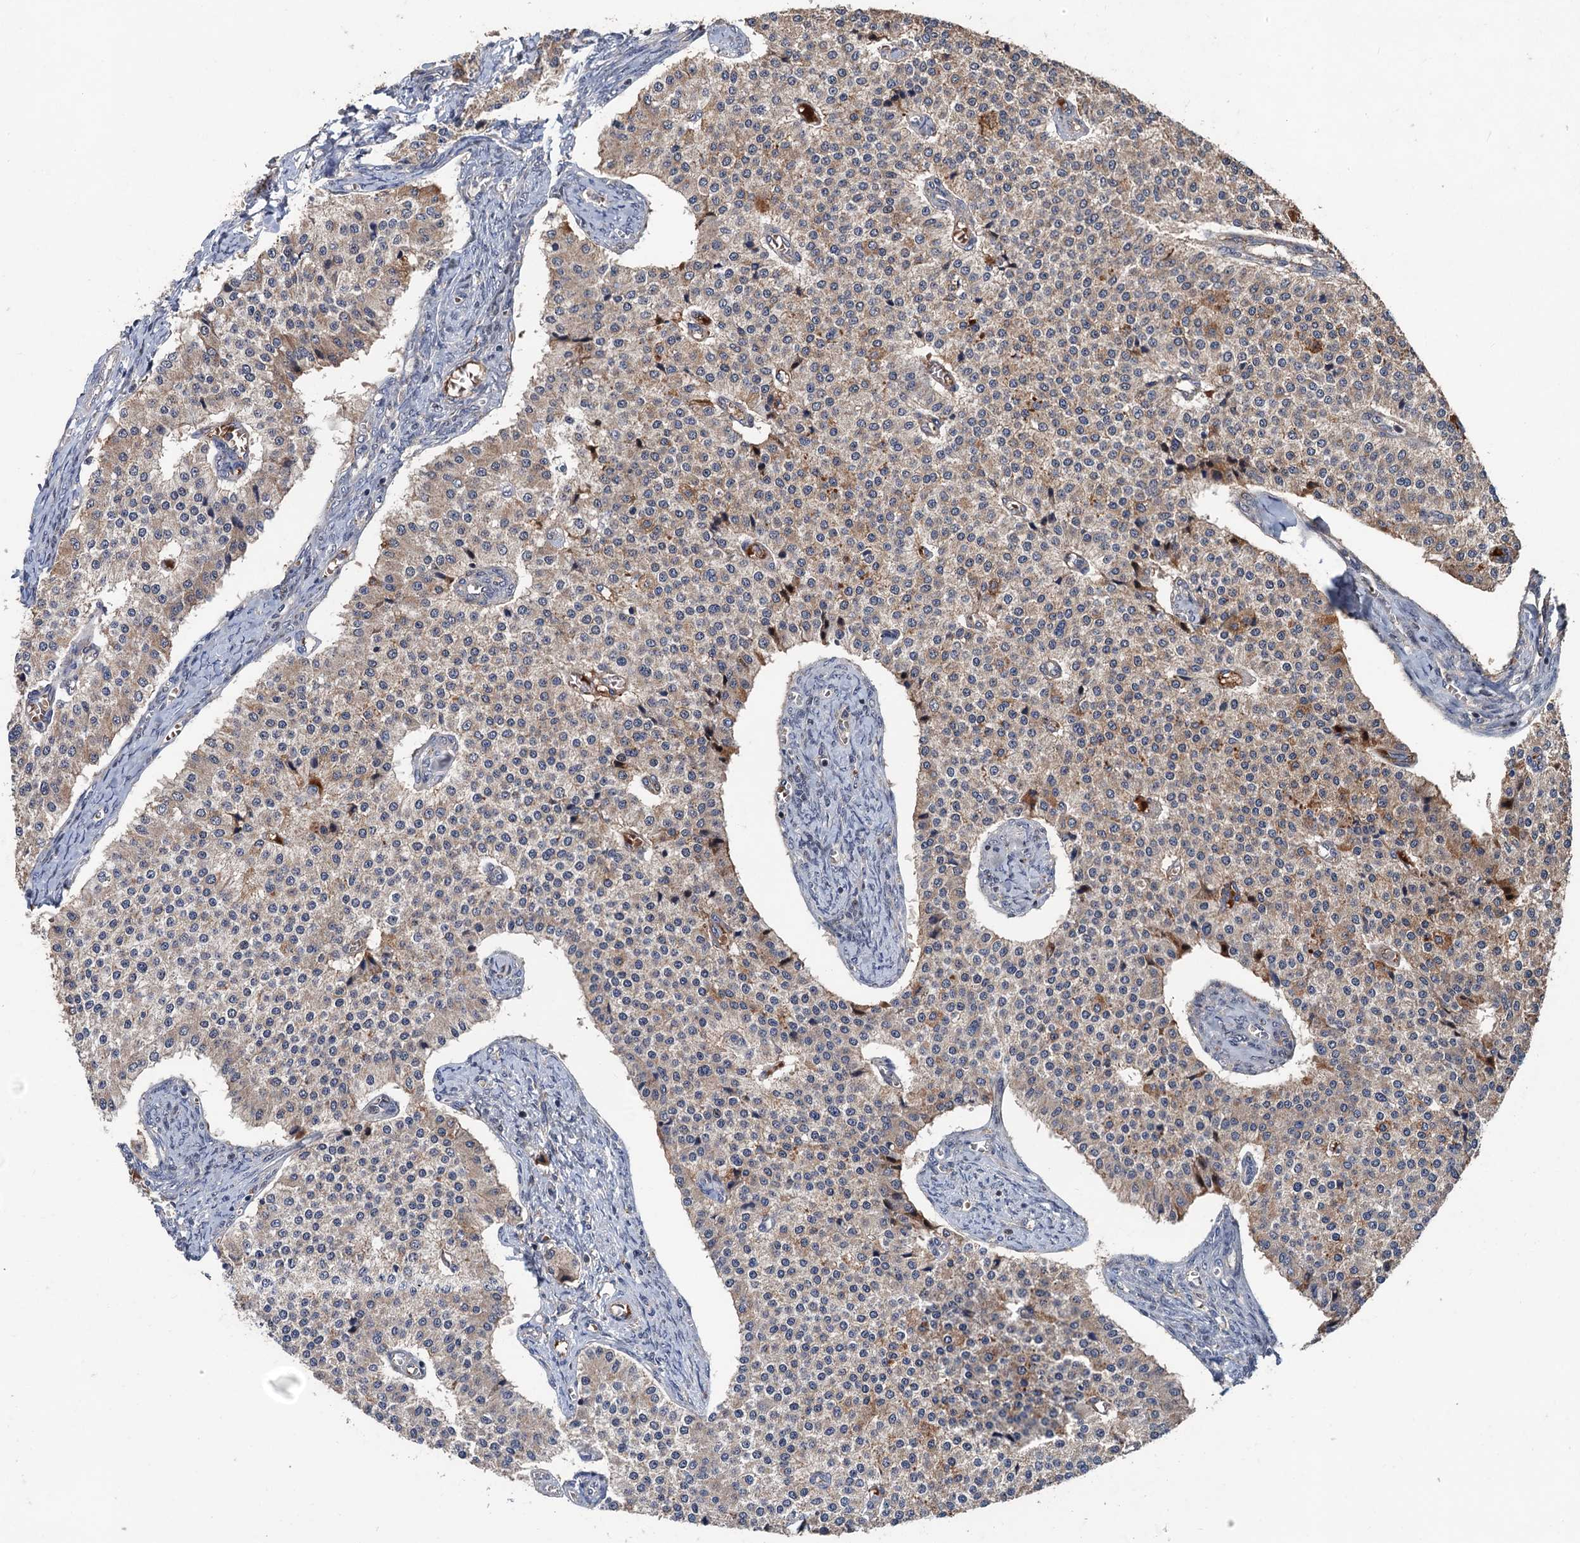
{"staining": {"intensity": "weak", "quantity": "25%-75%", "location": "cytoplasmic/membranous"}, "tissue": "carcinoid", "cell_type": "Tumor cells", "image_type": "cancer", "snomed": [{"axis": "morphology", "description": "Carcinoid, malignant, NOS"}, {"axis": "topography", "description": "Colon"}], "caption": "Immunohistochemical staining of human malignant carcinoid demonstrates low levels of weak cytoplasmic/membranous positivity in approximately 25%-75% of tumor cells. (DAB IHC with brightfield microscopy, high magnification).", "gene": "ZNF438", "patient": {"sex": "female", "age": 52}}